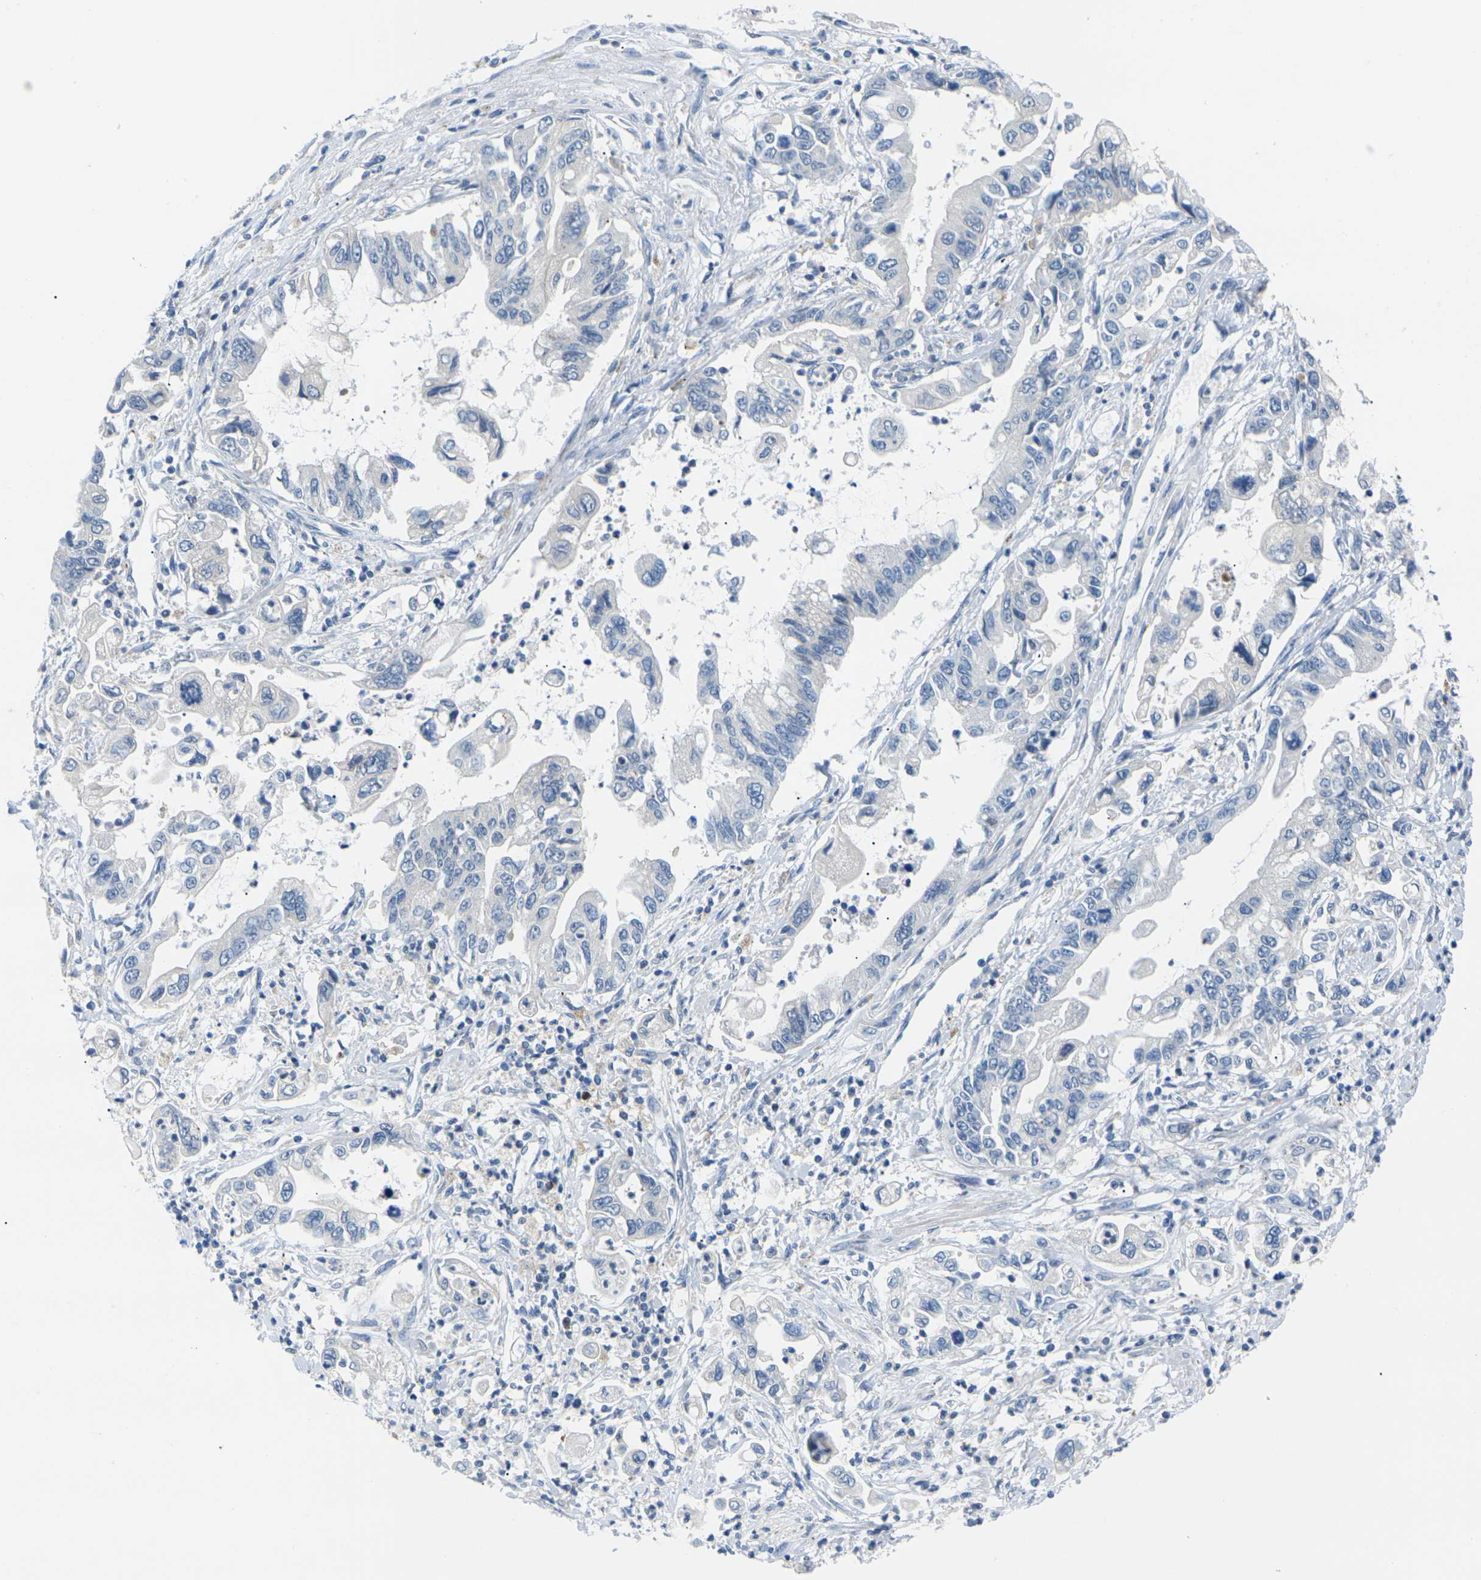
{"staining": {"intensity": "negative", "quantity": "none", "location": "none"}, "tissue": "pancreatic cancer", "cell_type": "Tumor cells", "image_type": "cancer", "snomed": [{"axis": "morphology", "description": "Adenocarcinoma, NOS"}, {"axis": "topography", "description": "Pancreas"}], "caption": "Pancreatic cancer (adenocarcinoma) stained for a protein using IHC reveals no expression tumor cells.", "gene": "RPS6KA3", "patient": {"sex": "male", "age": 56}}